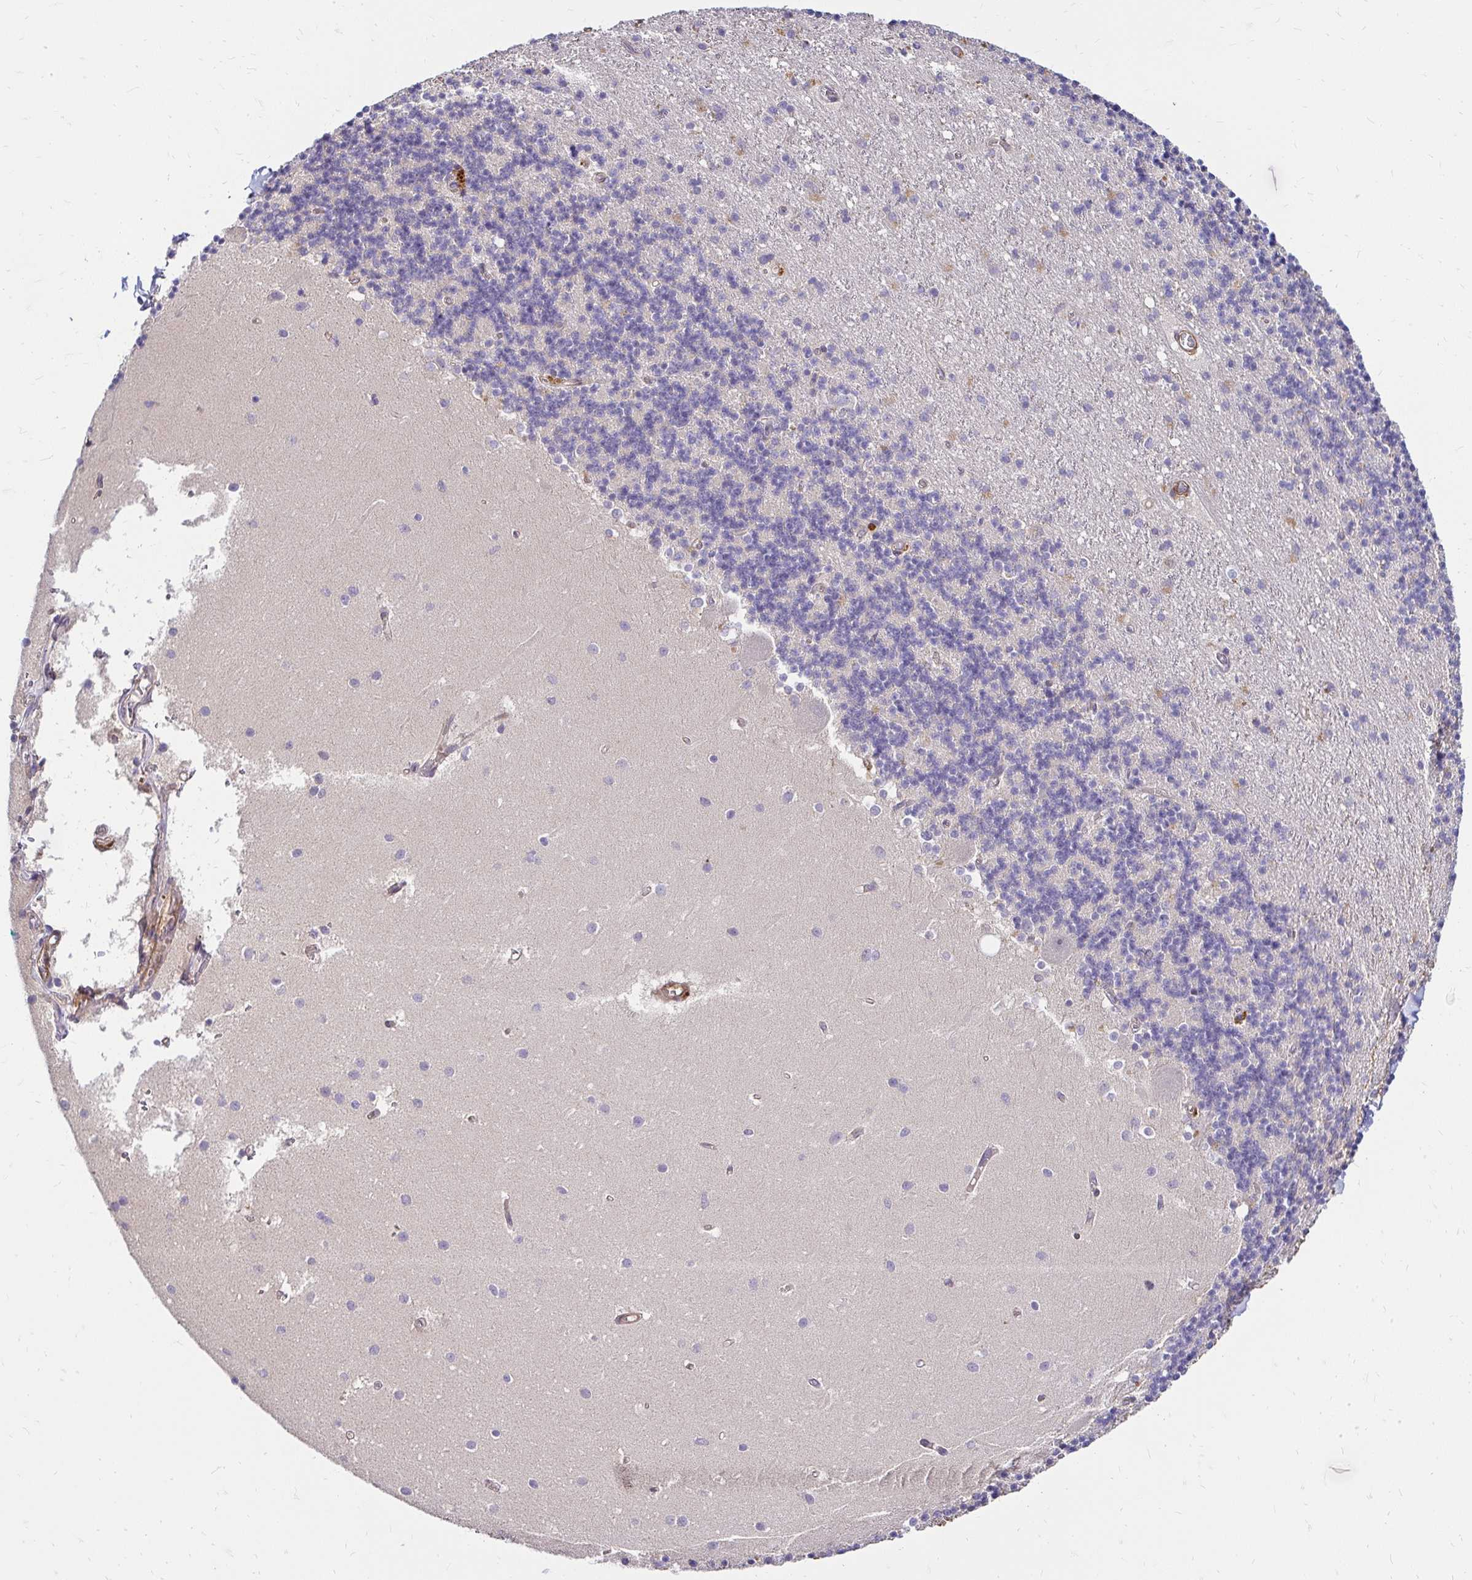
{"staining": {"intensity": "negative", "quantity": "none", "location": "none"}, "tissue": "cerebellum", "cell_type": "Cells in granular layer", "image_type": "normal", "snomed": [{"axis": "morphology", "description": "Normal tissue, NOS"}, {"axis": "topography", "description": "Cerebellum"}], "caption": "IHC of benign cerebellum shows no expression in cells in granular layer.", "gene": "YAP1", "patient": {"sex": "male", "age": 54}}